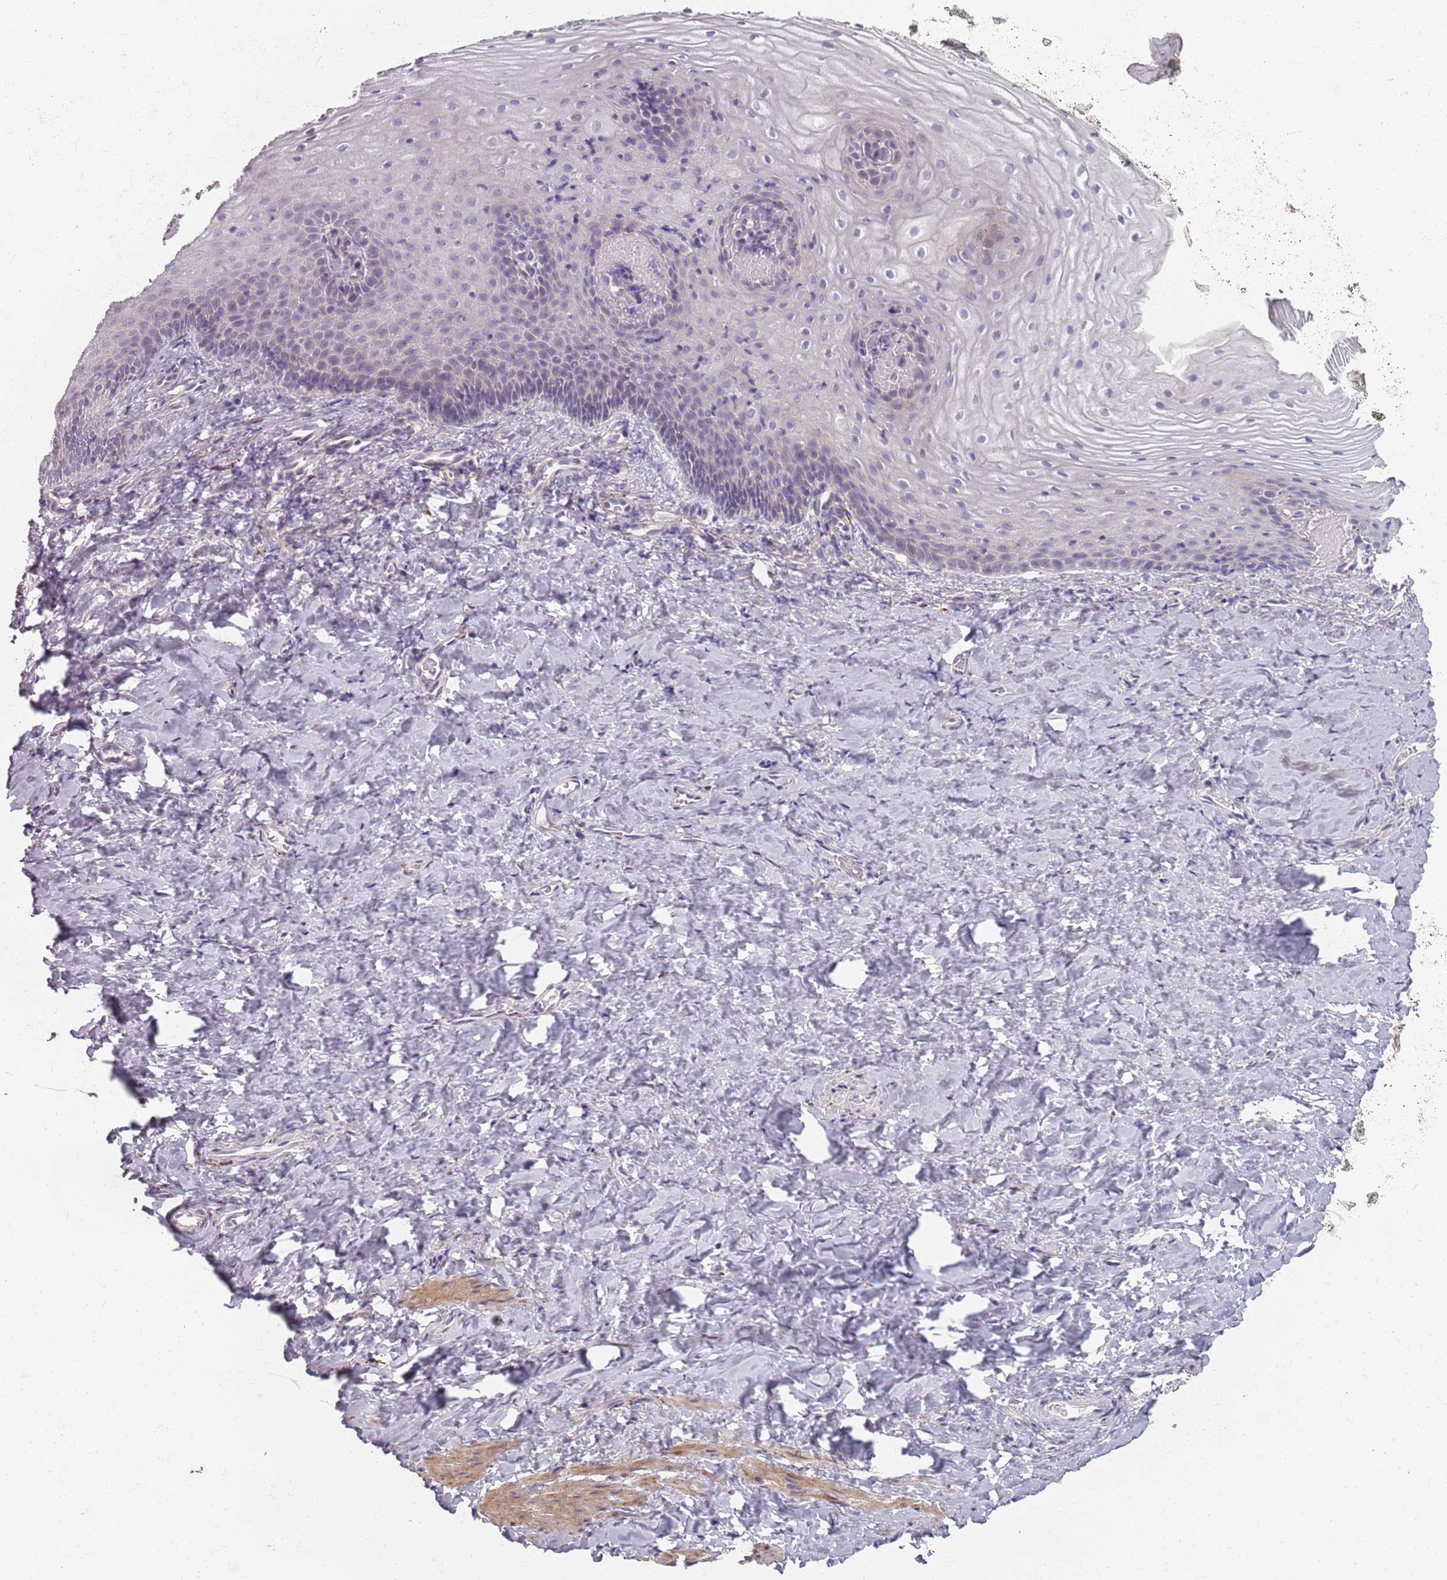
{"staining": {"intensity": "negative", "quantity": "none", "location": "none"}, "tissue": "vagina", "cell_type": "Squamous epithelial cells", "image_type": "normal", "snomed": [{"axis": "morphology", "description": "Normal tissue, NOS"}, {"axis": "topography", "description": "Vagina"}], "caption": "IHC of benign human vagina demonstrates no positivity in squamous epithelial cells.", "gene": "SYNGR3", "patient": {"sex": "female", "age": 60}}